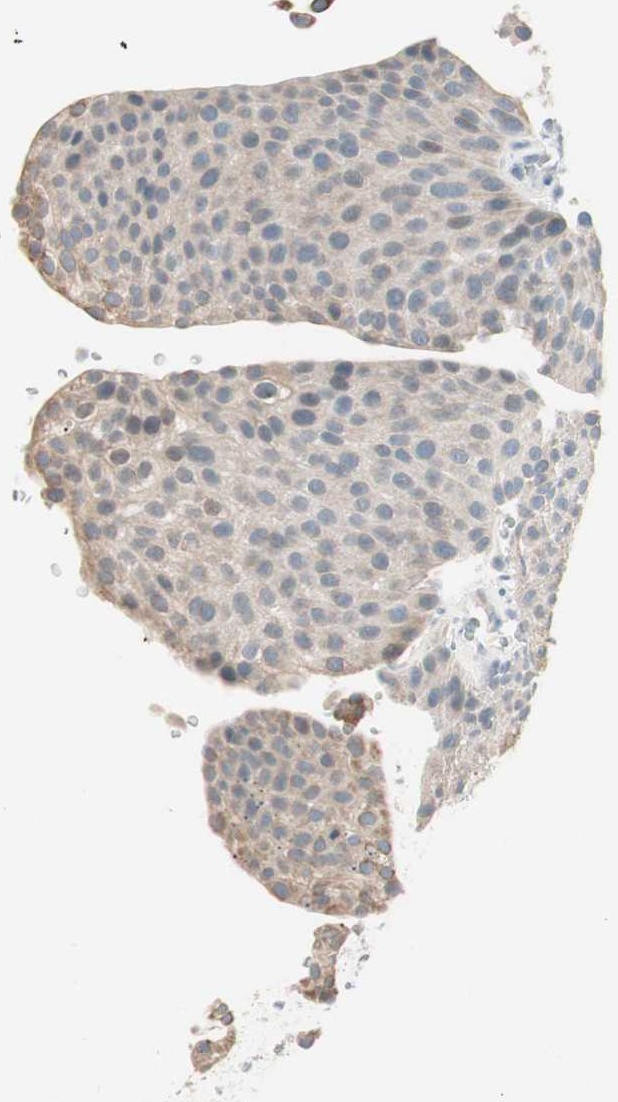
{"staining": {"intensity": "weak", "quantity": "25%-75%", "location": "cytoplasmic/membranous"}, "tissue": "urothelial cancer", "cell_type": "Tumor cells", "image_type": "cancer", "snomed": [{"axis": "morphology", "description": "Urothelial carcinoma, Low grade"}, {"axis": "topography", "description": "Smooth muscle"}, {"axis": "topography", "description": "Urinary bladder"}], "caption": "A brown stain labels weak cytoplasmic/membranous positivity of a protein in human urothelial cancer tumor cells.", "gene": "GNAO1", "patient": {"sex": "male", "age": 60}}